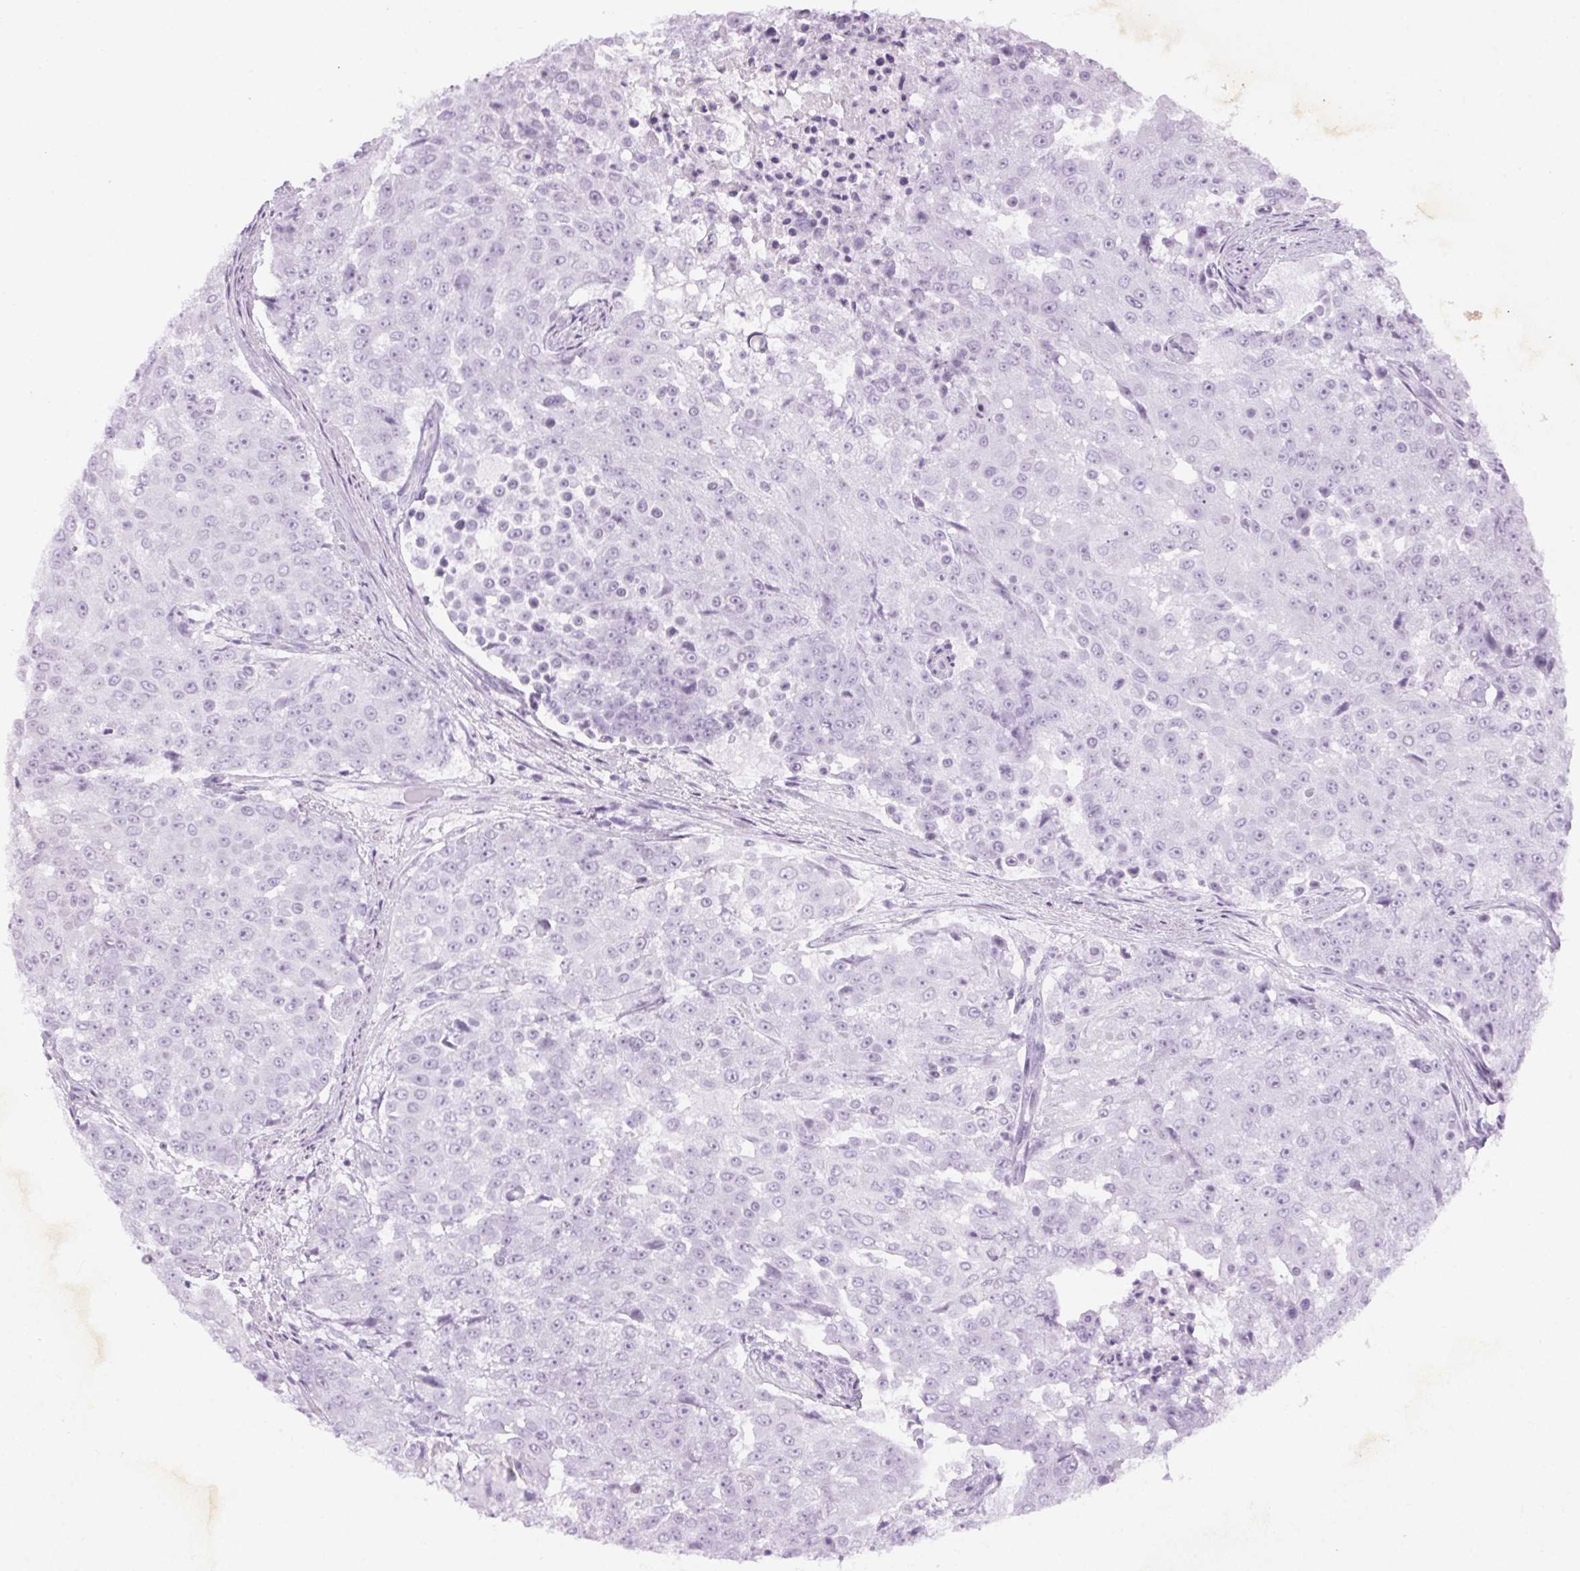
{"staining": {"intensity": "negative", "quantity": "none", "location": "none"}, "tissue": "urothelial cancer", "cell_type": "Tumor cells", "image_type": "cancer", "snomed": [{"axis": "morphology", "description": "Urothelial carcinoma, High grade"}, {"axis": "topography", "description": "Urinary bladder"}], "caption": "IHC histopathology image of urothelial carcinoma (high-grade) stained for a protein (brown), which demonstrates no positivity in tumor cells.", "gene": "KLRC3", "patient": {"sex": "female", "age": 63}}